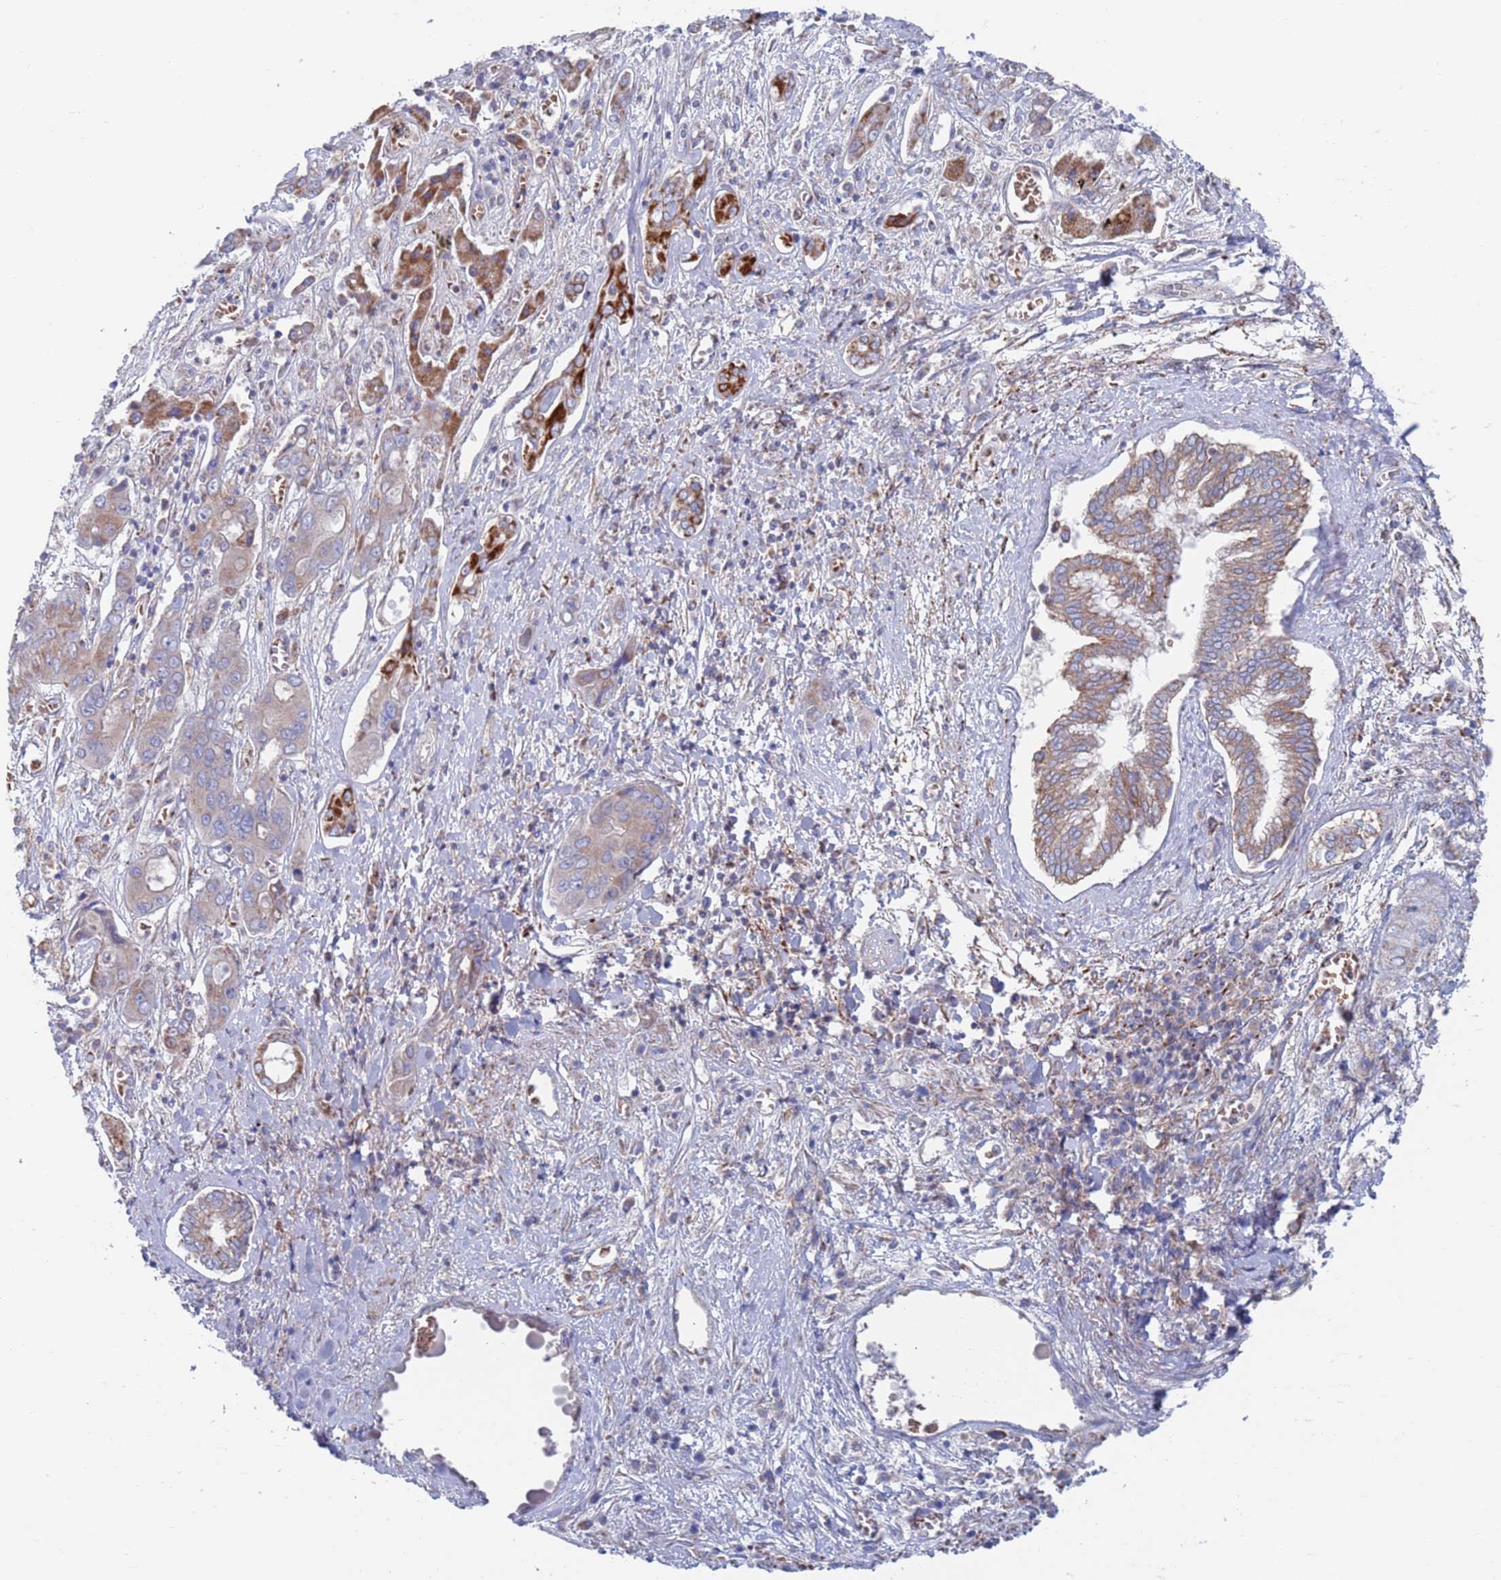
{"staining": {"intensity": "weak", "quantity": "25%-75%", "location": "cytoplasmic/membranous"}, "tissue": "liver cancer", "cell_type": "Tumor cells", "image_type": "cancer", "snomed": [{"axis": "morphology", "description": "Cholangiocarcinoma"}, {"axis": "topography", "description": "Liver"}], "caption": "An image of human cholangiocarcinoma (liver) stained for a protein demonstrates weak cytoplasmic/membranous brown staining in tumor cells.", "gene": "CHCHD6", "patient": {"sex": "male", "age": 67}}